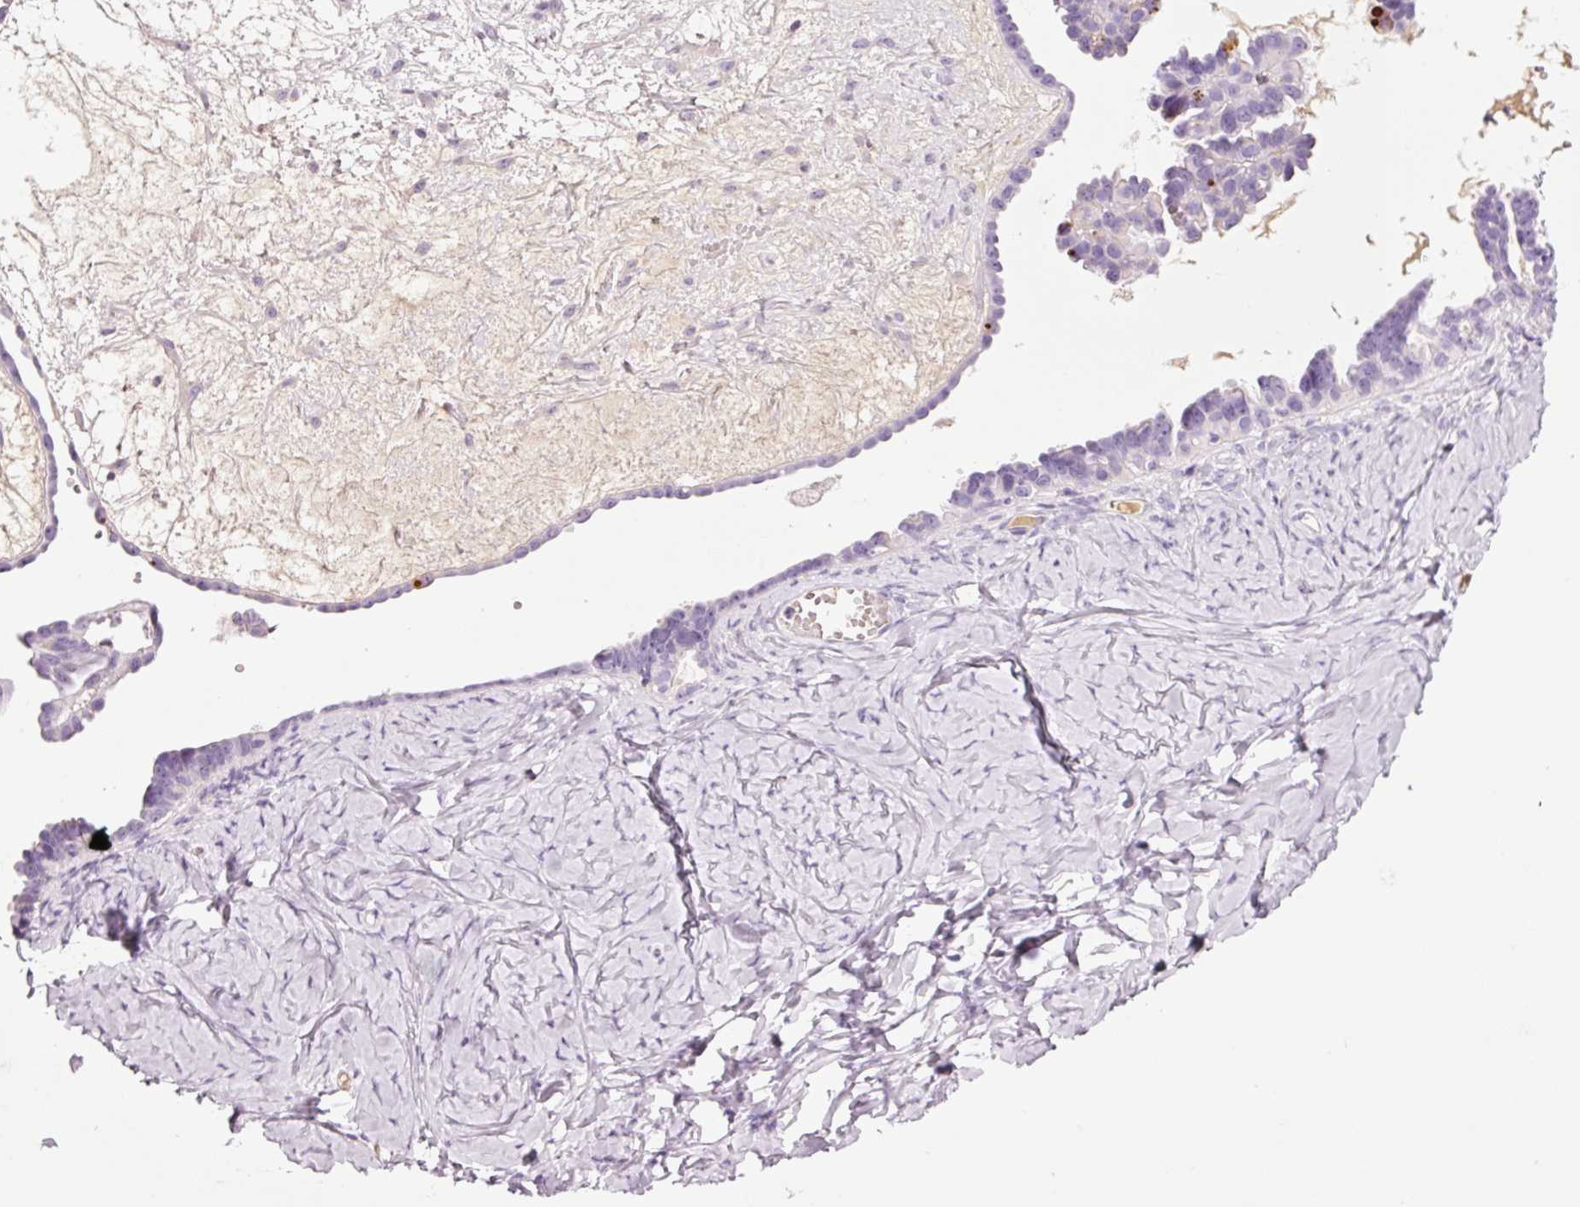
{"staining": {"intensity": "negative", "quantity": "none", "location": "none"}, "tissue": "ovarian cancer", "cell_type": "Tumor cells", "image_type": "cancer", "snomed": [{"axis": "morphology", "description": "Cystadenocarcinoma, serous, NOS"}, {"axis": "topography", "description": "Ovary"}], "caption": "Immunohistochemical staining of human serous cystadenocarcinoma (ovarian) reveals no significant positivity in tumor cells. (Stains: DAB (3,3'-diaminobenzidine) IHC with hematoxylin counter stain, Microscopy: brightfield microscopy at high magnification).", "gene": "KLF1", "patient": {"sex": "female", "age": 69}}